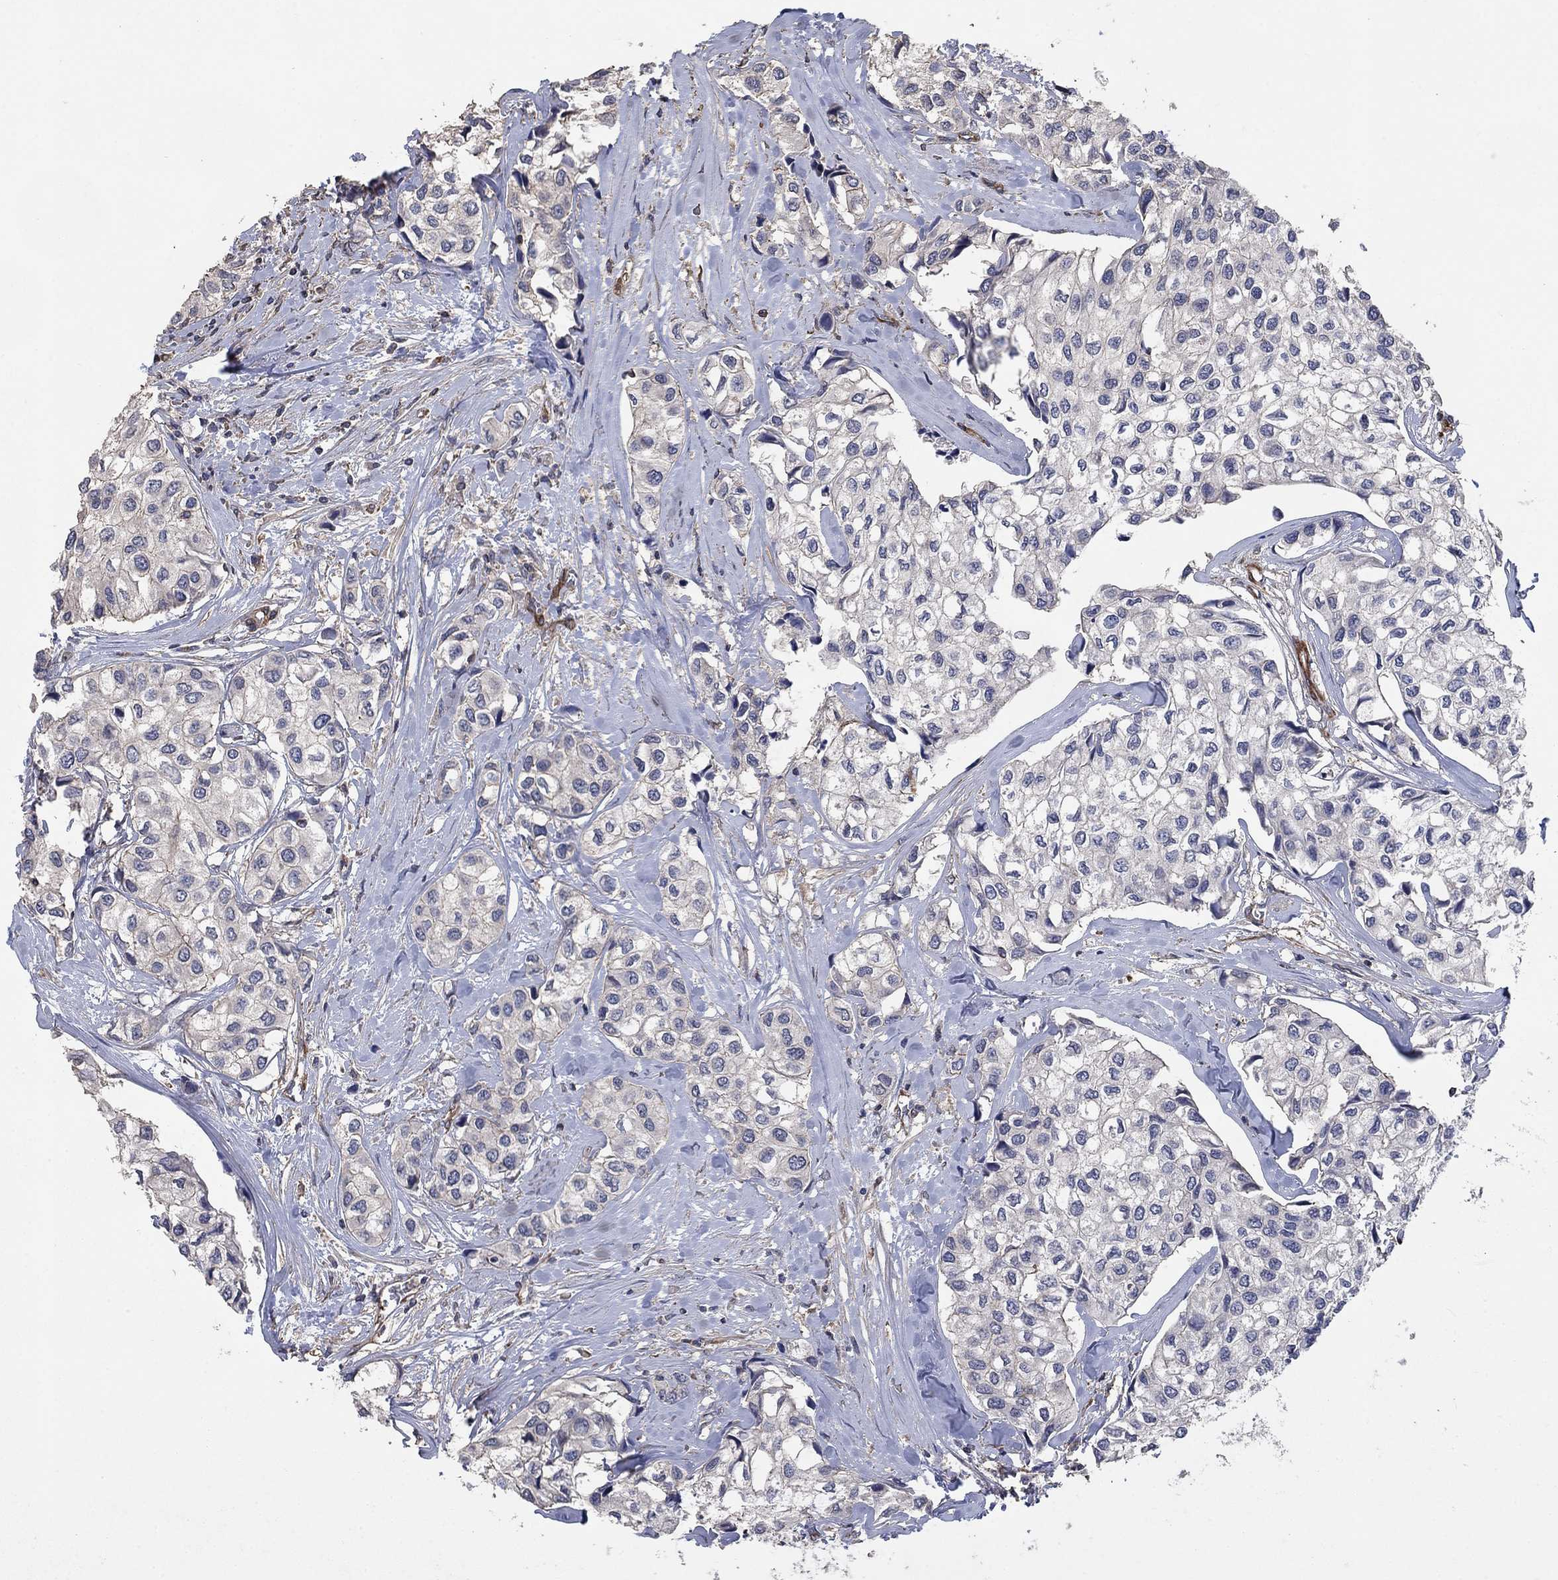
{"staining": {"intensity": "negative", "quantity": "none", "location": "none"}, "tissue": "urothelial cancer", "cell_type": "Tumor cells", "image_type": "cancer", "snomed": [{"axis": "morphology", "description": "Urothelial carcinoma, High grade"}, {"axis": "topography", "description": "Urinary bladder"}], "caption": "This is an immunohistochemistry histopathology image of urothelial carcinoma (high-grade). There is no positivity in tumor cells.", "gene": "PDE3A", "patient": {"sex": "male", "age": 73}}